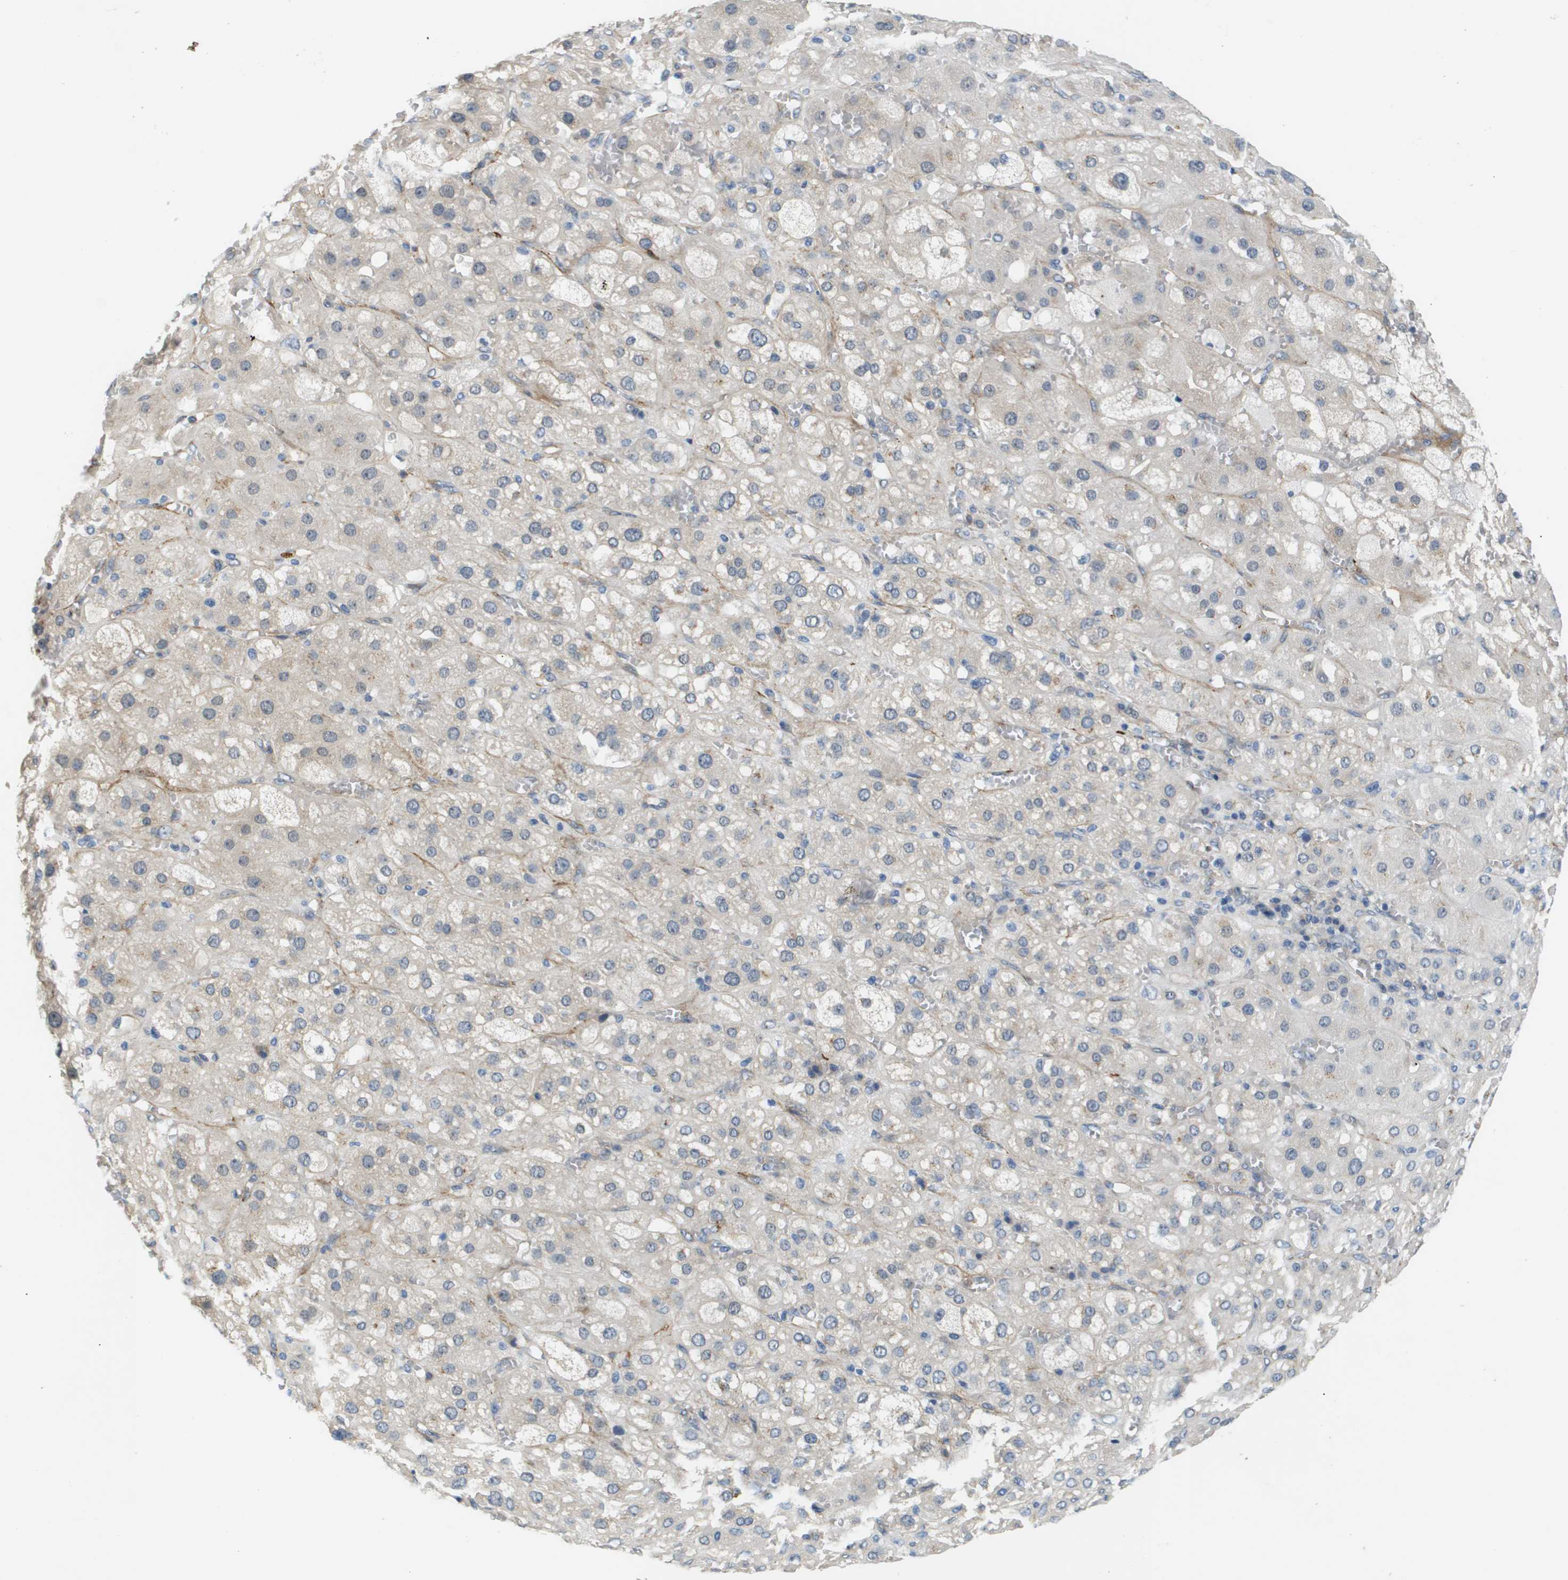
{"staining": {"intensity": "weak", "quantity": "25%-75%", "location": "cytoplasmic/membranous"}, "tissue": "adrenal gland", "cell_type": "Glandular cells", "image_type": "normal", "snomed": [{"axis": "morphology", "description": "Normal tissue, NOS"}, {"axis": "topography", "description": "Adrenal gland"}], "caption": "High-power microscopy captured an immunohistochemistry histopathology image of unremarkable adrenal gland, revealing weak cytoplasmic/membranous staining in about 25%-75% of glandular cells.", "gene": "OTUD5", "patient": {"sex": "female", "age": 47}}